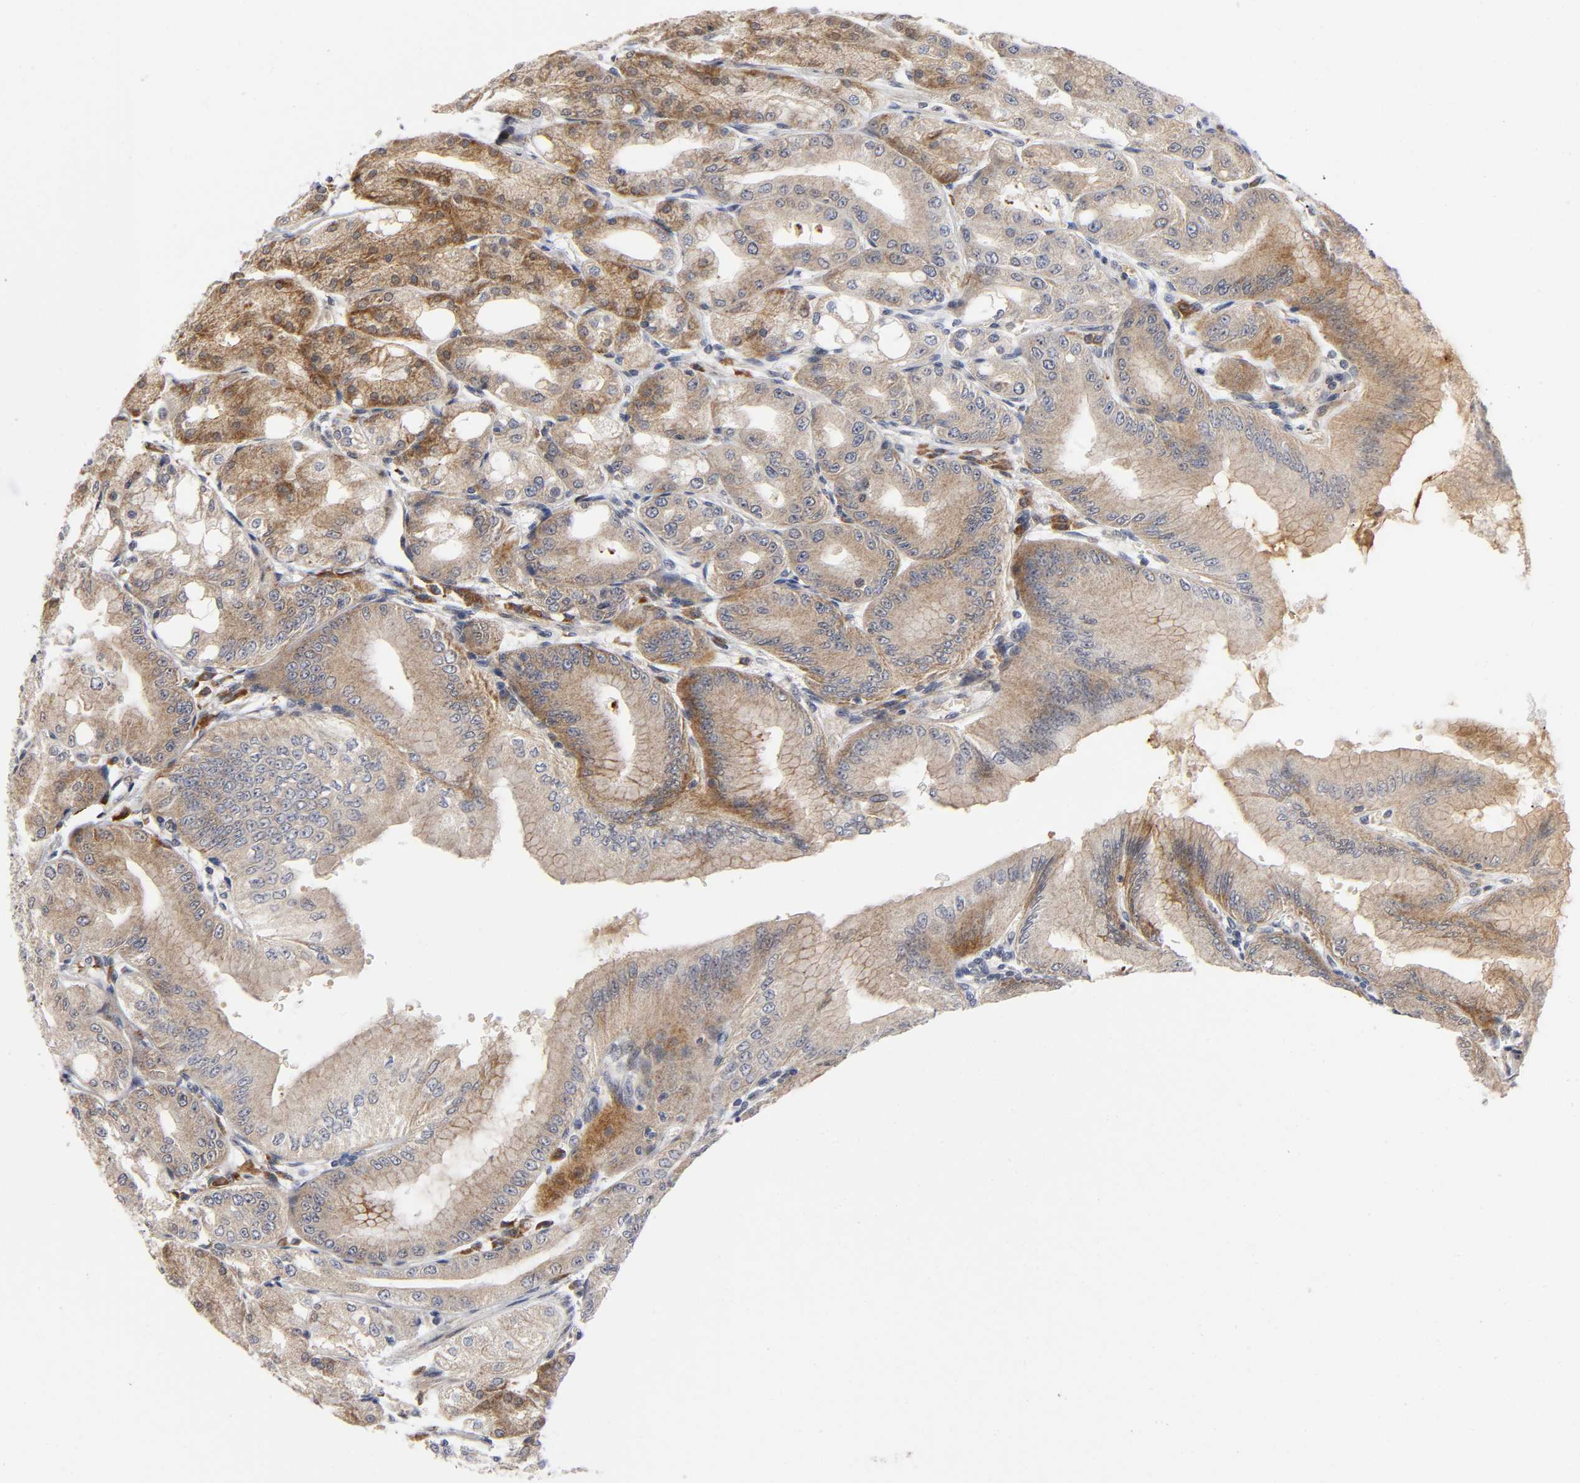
{"staining": {"intensity": "moderate", "quantity": ">75%", "location": "cytoplasmic/membranous"}, "tissue": "stomach", "cell_type": "Glandular cells", "image_type": "normal", "snomed": [{"axis": "morphology", "description": "Normal tissue, NOS"}, {"axis": "topography", "description": "Stomach, lower"}], "caption": "Immunohistochemistry of normal stomach exhibits medium levels of moderate cytoplasmic/membranous positivity in about >75% of glandular cells.", "gene": "EIF5", "patient": {"sex": "male", "age": 71}}